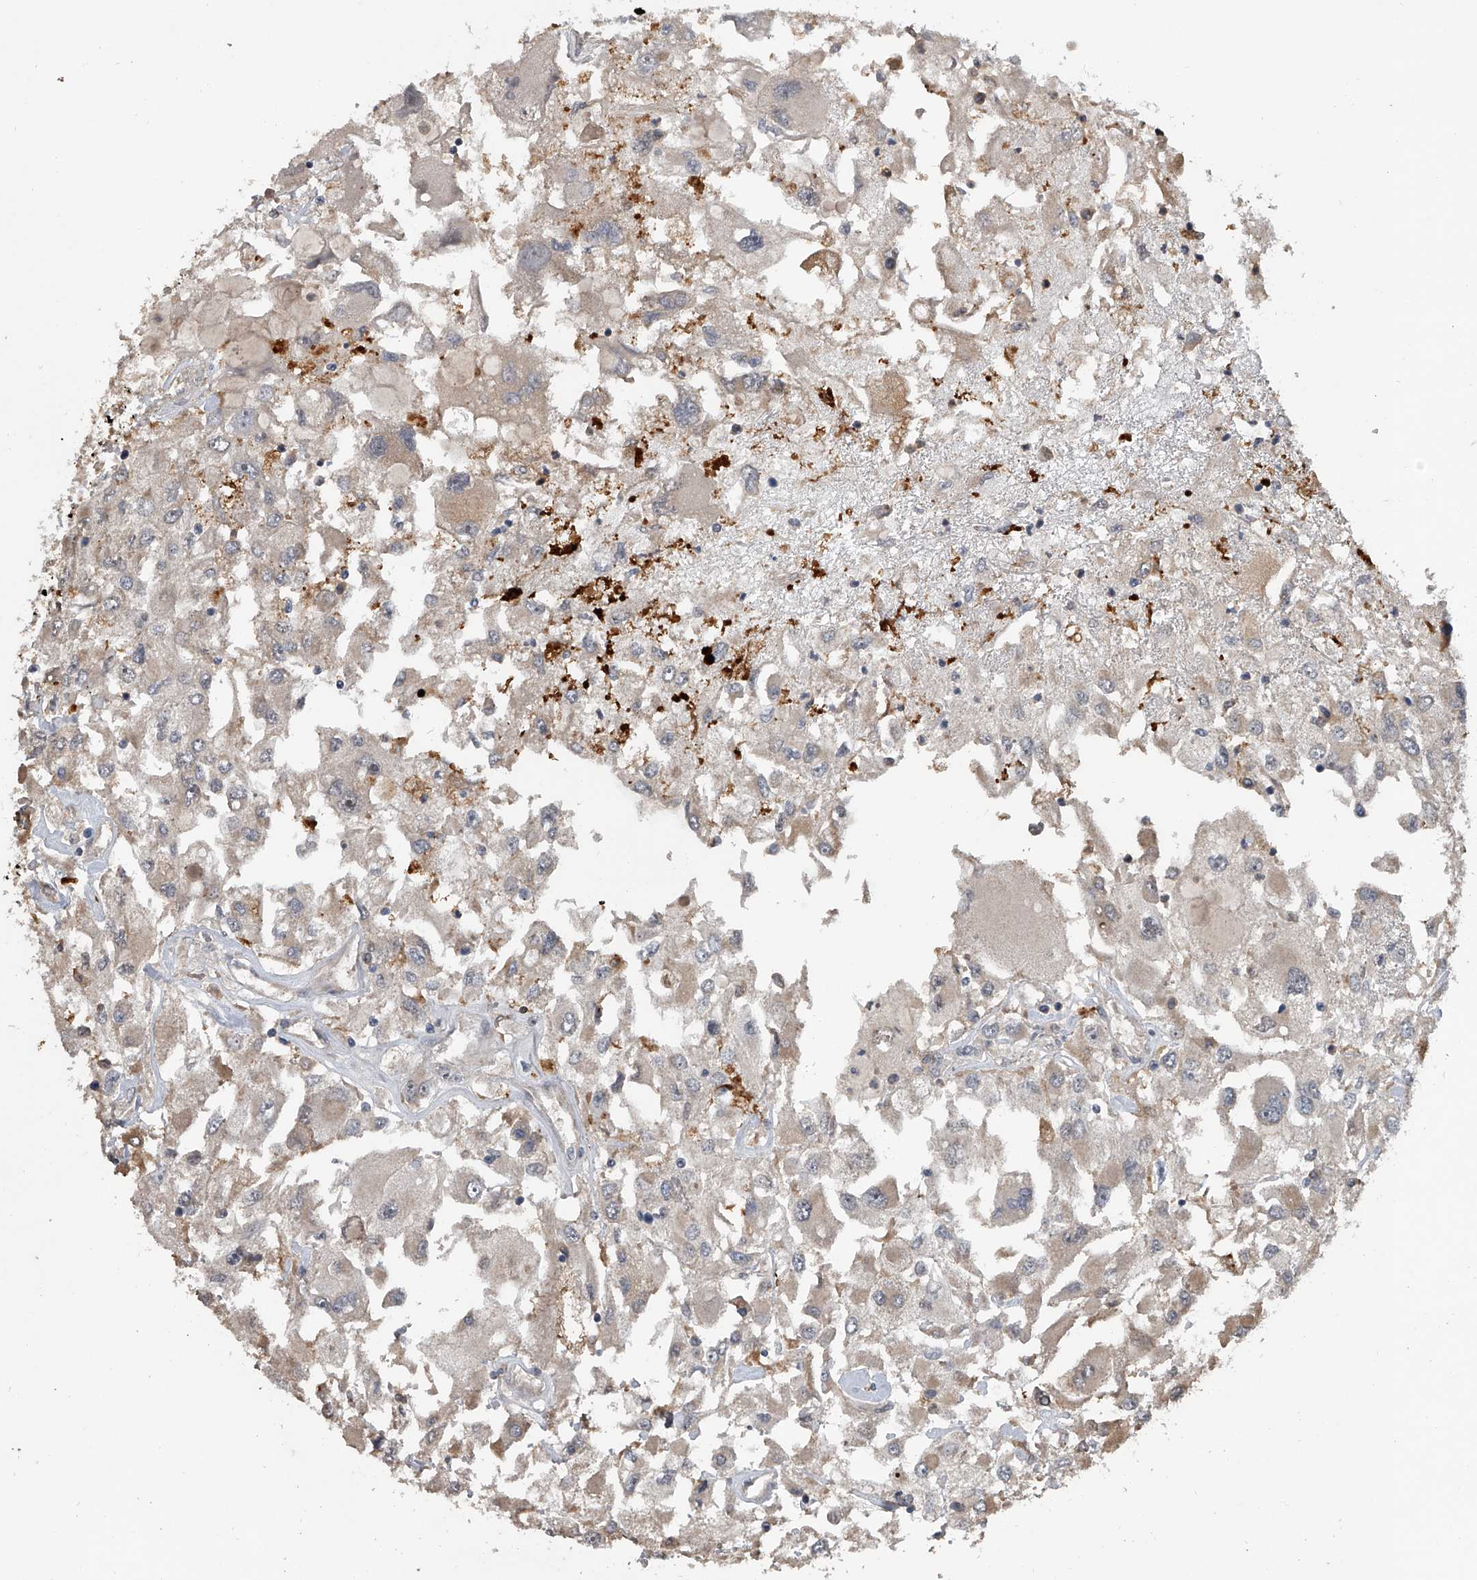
{"staining": {"intensity": "moderate", "quantity": "<25%", "location": "cytoplasmic/membranous"}, "tissue": "renal cancer", "cell_type": "Tumor cells", "image_type": "cancer", "snomed": [{"axis": "morphology", "description": "Adenocarcinoma, NOS"}, {"axis": "topography", "description": "Kidney"}], "caption": "Immunohistochemistry micrograph of neoplastic tissue: renal cancer (adenocarcinoma) stained using immunohistochemistry reveals low levels of moderate protein expression localized specifically in the cytoplasmic/membranous of tumor cells, appearing as a cytoplasmic/membranous brown color.", "gene": "DOCK9", "patient": {"sex": "female", "age": 52}}